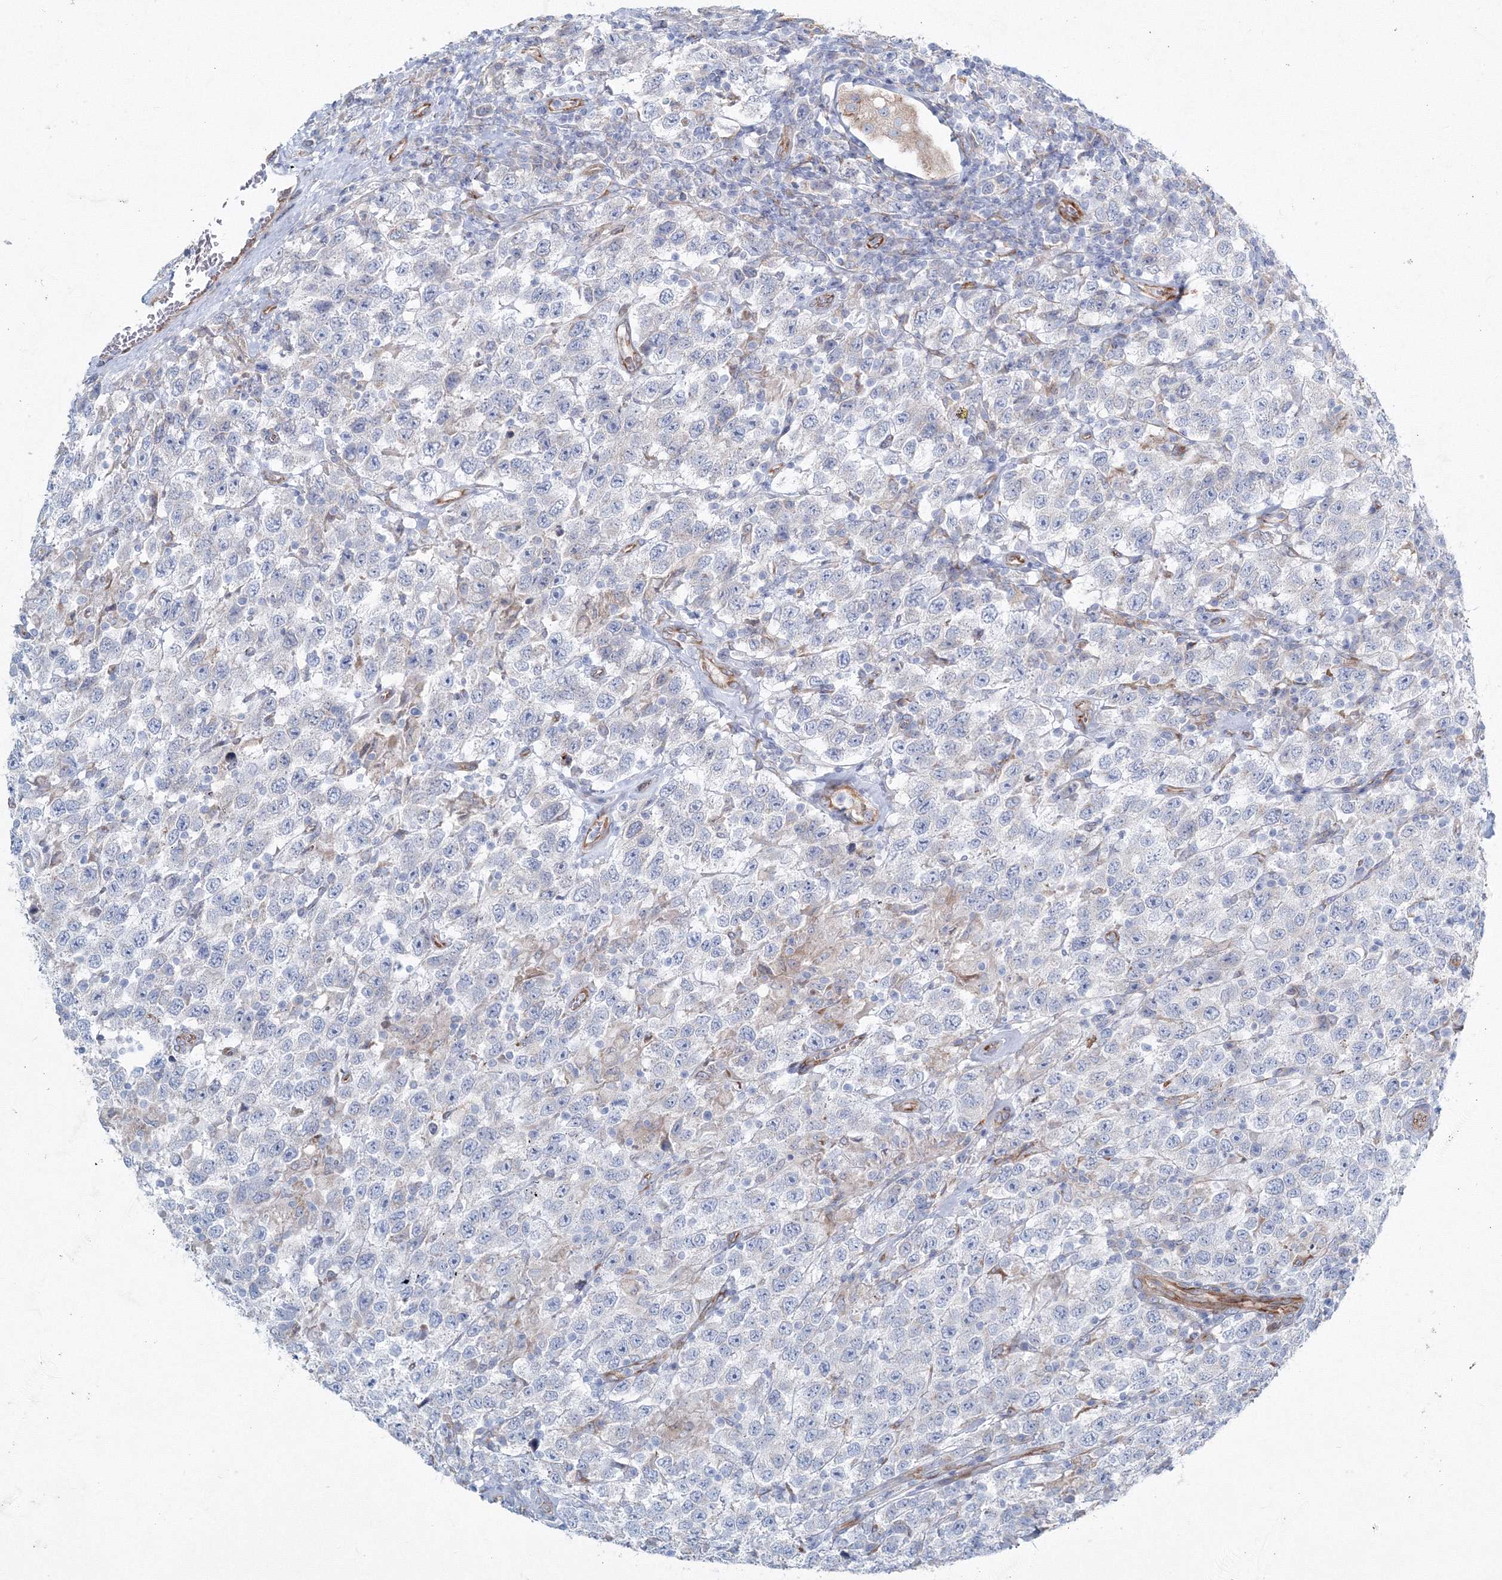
{"staining": {"intensity": "negative", "quantity": "none", "location": "none"}, "tissue": "testis cancer", "cell_type": "Tumor cells", "image_type": "cancer", "snomed": [{"axis": "morphology", "description": "Seminoma, NOS"}, {"axis": "topography", "description": "Testis"}], "caption": "A photomicrograph of testis cancer stained for a protein demonstrates no brown staining in tumor cells.", "gene": "RCN1", "patient": {"sex": "male", "age": 41}}